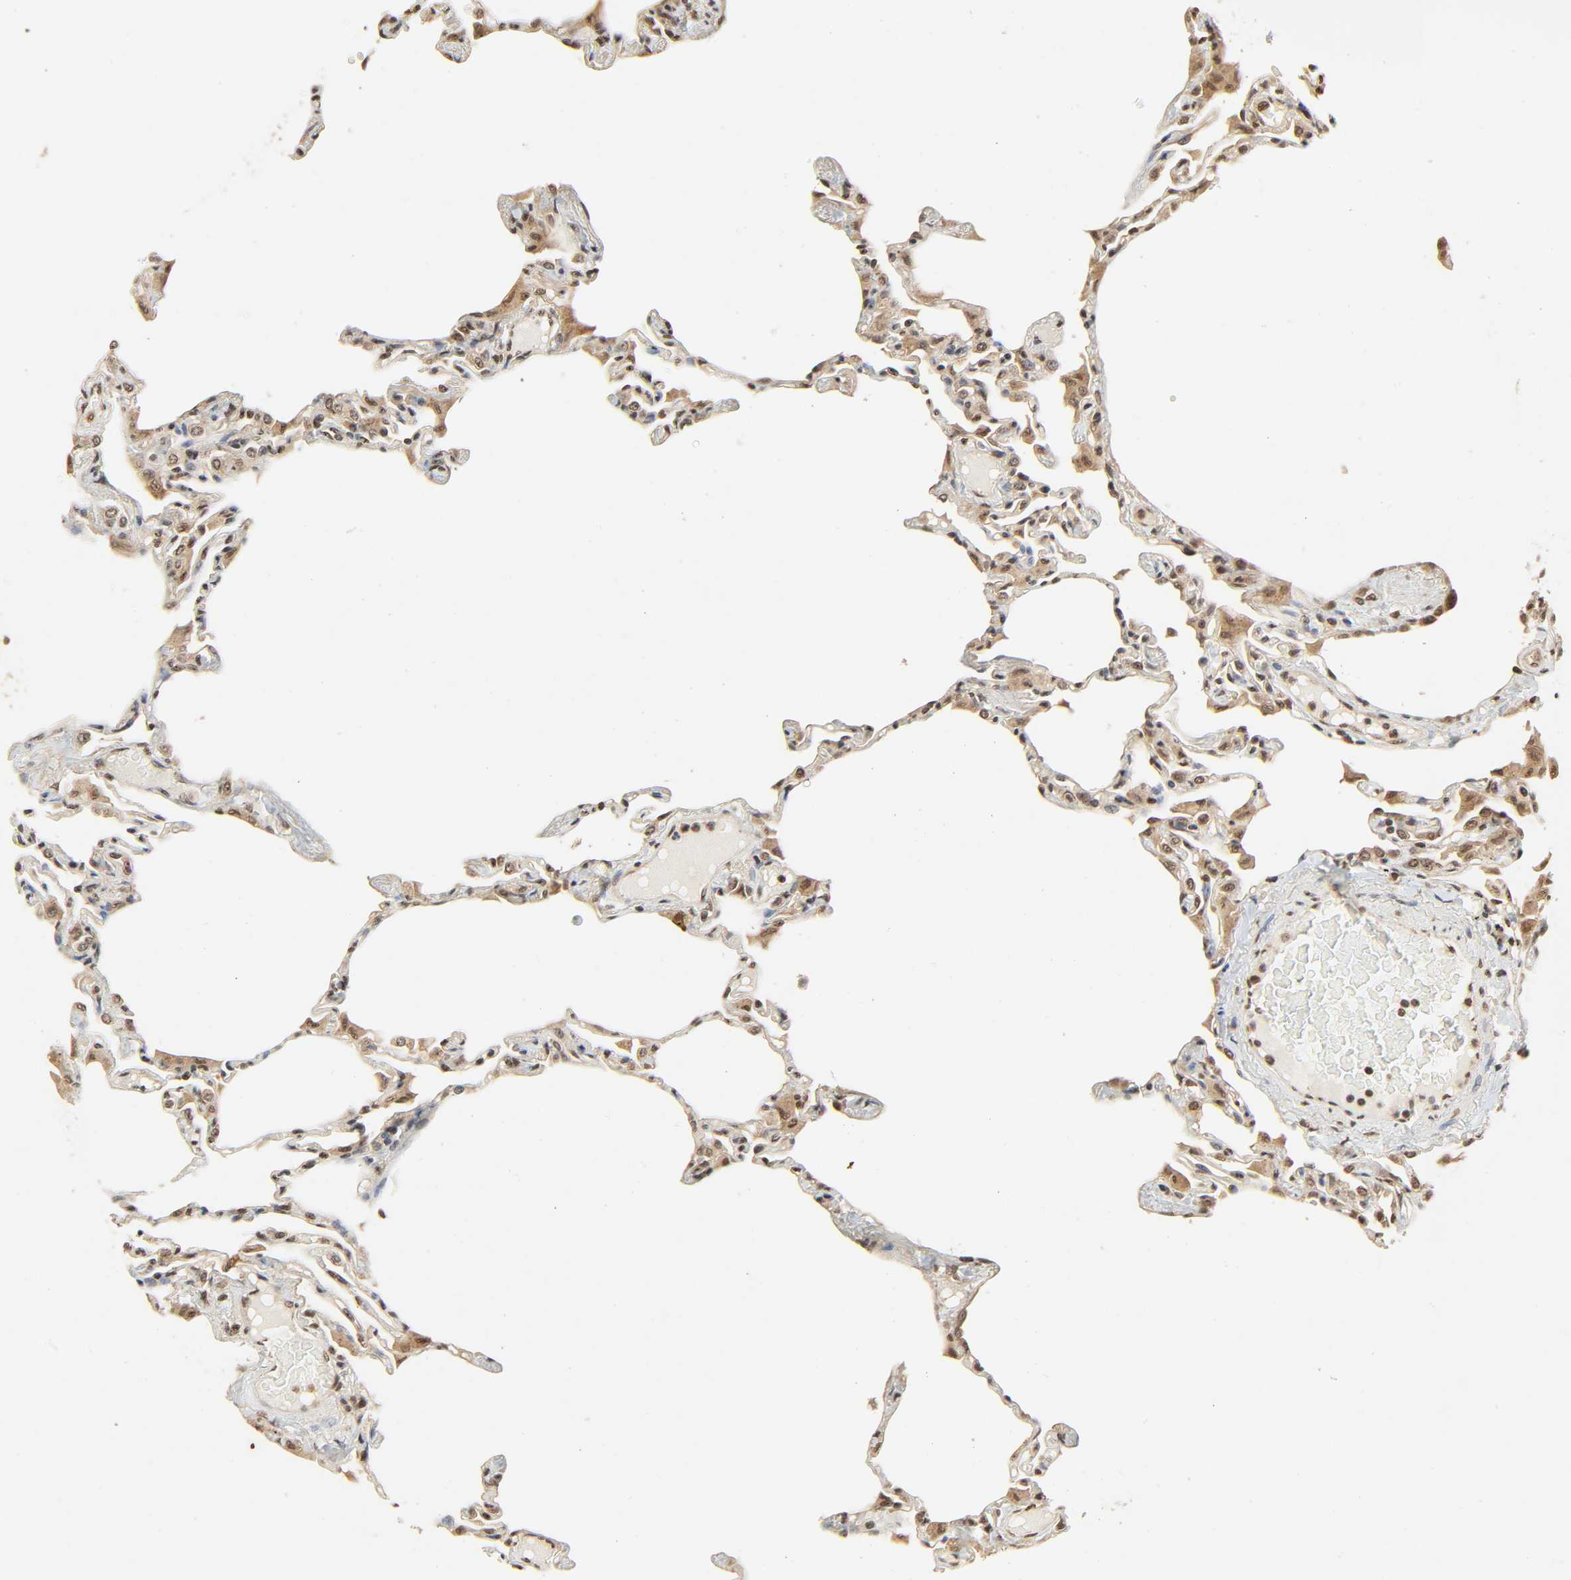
{"staining": {"intensity": "moderate", "quantity": ">75%", "location": "nuclear"}, "tissue": "lung", "cell_type": "Alveolar cells", "image_type": "normal", "snomed": [{"axis": "morphology", "description": "Normal tissue, NOS"}, {"axis": "topography", "description": "Lung"}], "caption": "Immunohistochemical staining of normal lung shows moderate nuclear protein staining in about >75% of alveolar cells.", "gene": "UBC", "patient": {"sex": "female", "age": 49}}